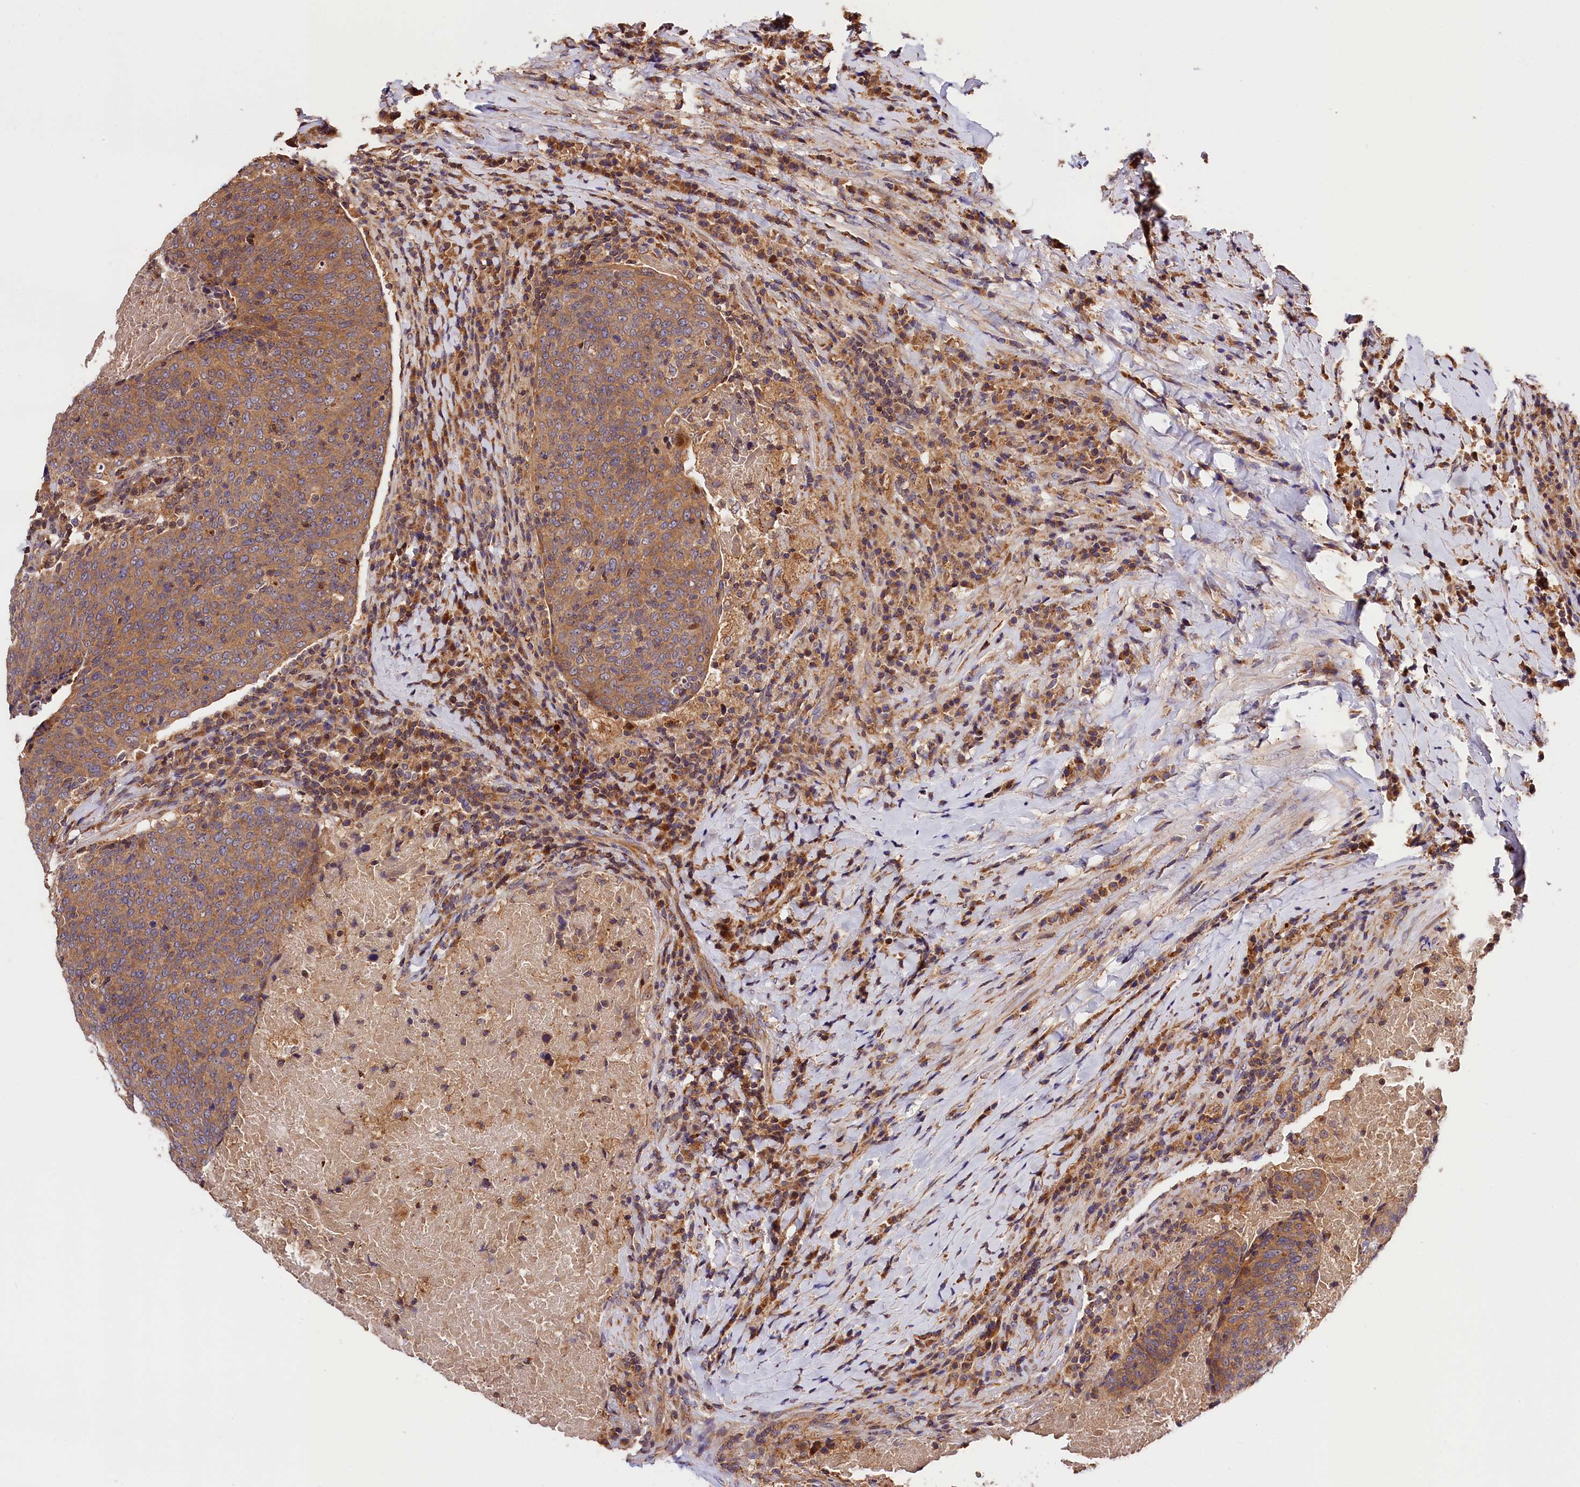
{"staining": {"intensity": "moderate", "quantity": ">75%", "location": "cytoplasmic/membranous"}, "tissue": "head and neck cancer", "cell_type": "Tumor cells", "image_type": "cancer", "snomed": [{"axis": "morphology", "description": "Squamous cell carcinoma, NOS"}, {"axis": "morphology", "description": "Squamous cell carcinoma, metastatic, NOS"}, {"axis": "topography", "description": "Lymph node"}, {"axis": "topography", "description": "Head-Neck"}], "caption": "Immunohistochemistry photomicrograph of human head and neck cancer stained for a protein (brown), which reveals medium levels of moderate cytoplasmic/membranous staining in approximately >75% of tumor cells.", "gene": "KPTN", "patient": {"sex": "male", "age": 62}}